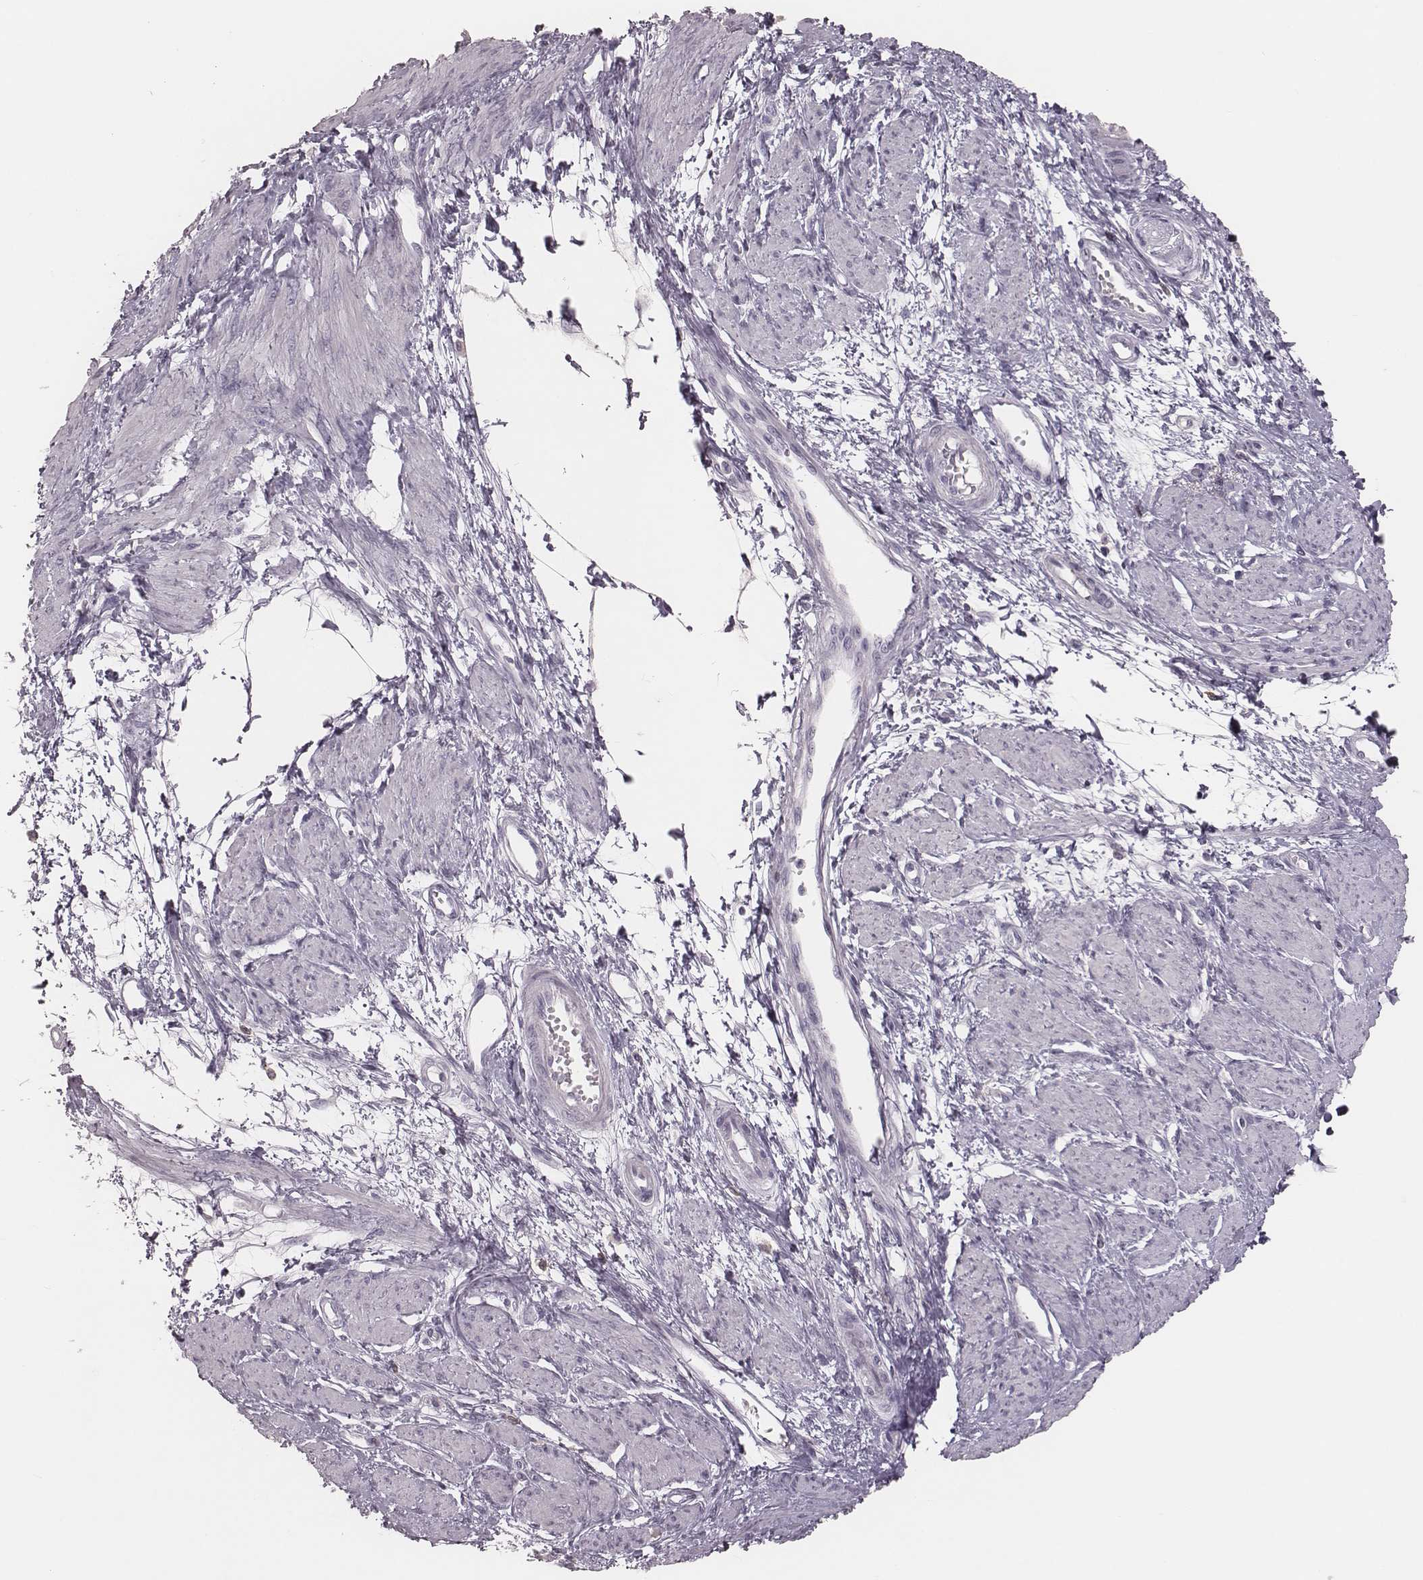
{"staining": {"intensity": "negative", "quantity": "none", "location": "none"}, "tissue": "smooth muscle", "cell_type": "Smooth muscle cells", "image_type": "normal", "snomed": [{"axis": "morphology", "description": "Normal tissue, NOS"}, {"axis": "topography", "description": "Smooth muscle"}, {"axis": "topography", "description": "Uterus"}], "caption": "Immunohistochemistry (IHC) histopathology image of unremarkable human smooth muscle stained for a protein (brown), which exhibits no positivity in smooth muscle cells. (DAB immunohistochemistry, high magnification).", "gene": "PDCD1", "patient": {"sex": "female", "age": 39}}